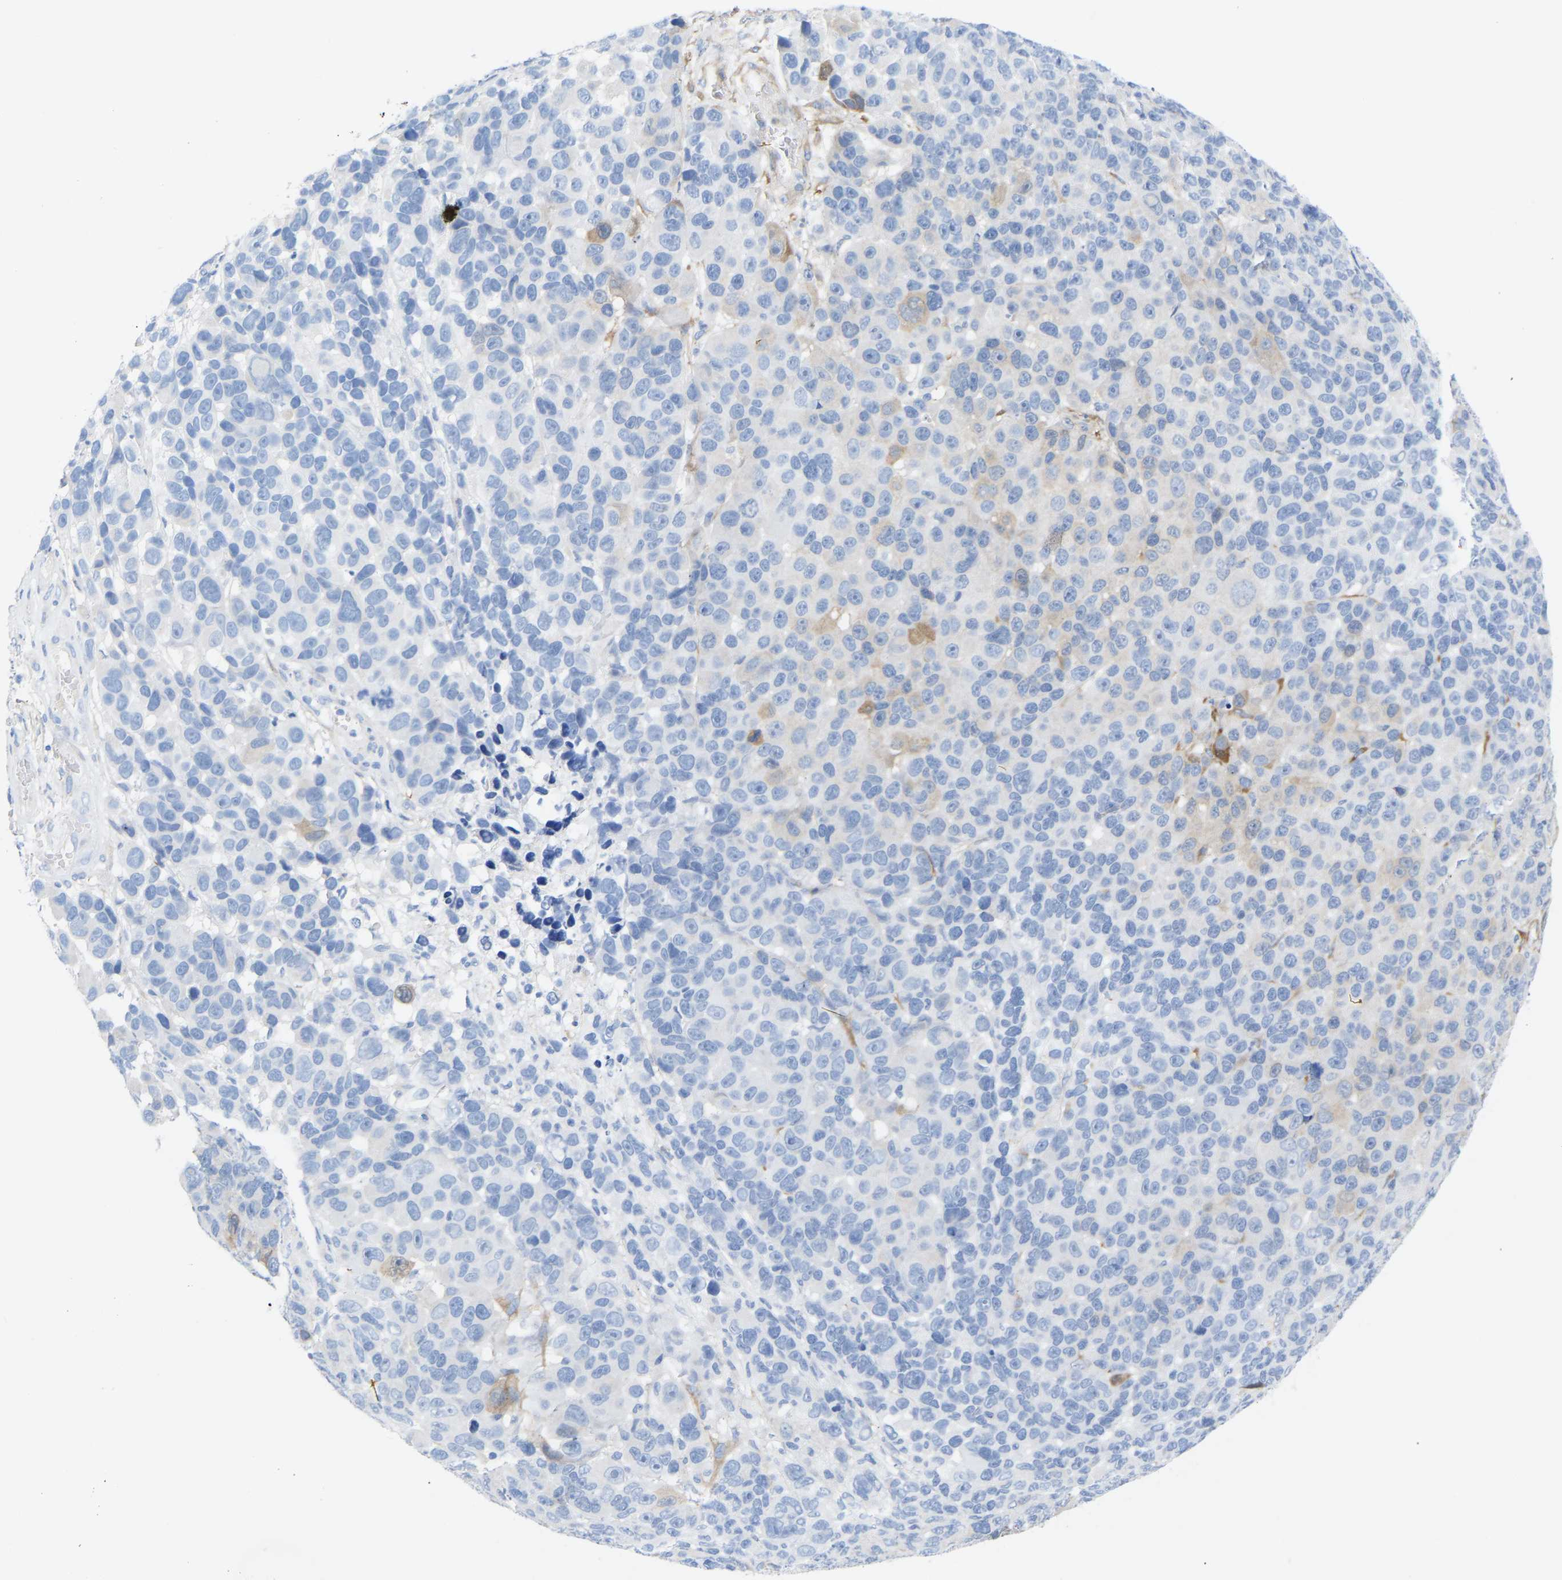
{"staining": {"intensity": "weak", "quantity": "<25%", "location": "cytoplasmic/membranous"}, "tissue": "melanoma", "cell_type": "Tumor cells", "image_type": "cancer", "snomed": [{"axis": "morphology", "description": "Malignant melanoma, NOS"}, {"axis": "topography", "description": "Skin"}], "caption": "Melanoma was stained to show a protein in brown. There is no significant staining in tumor cells.", "gene": "AMPH", "patient": {"sex": "male", "age": 53}}